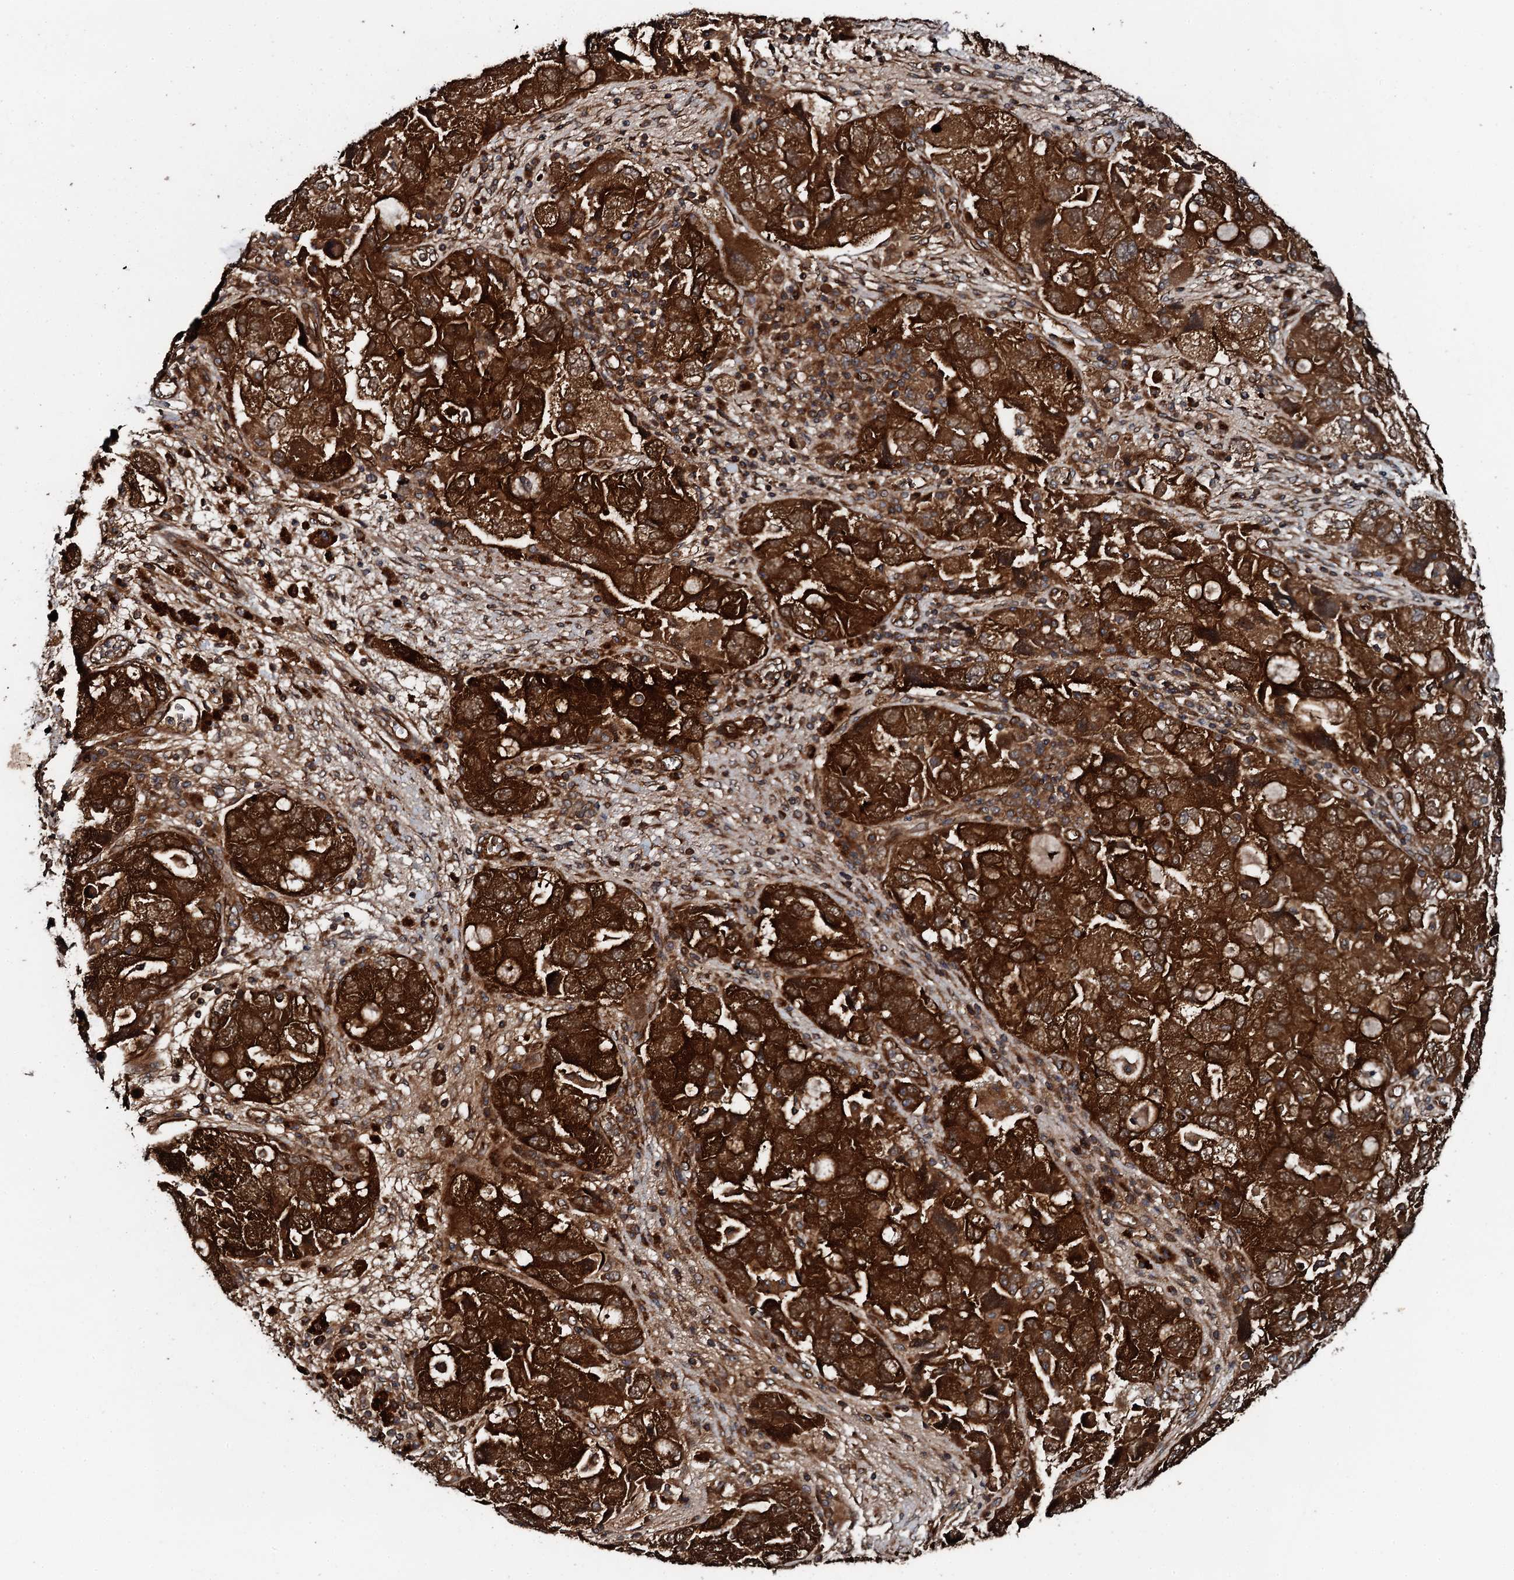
{"staining": {"intensity": "strong", "quantity": ">75%", "location": "cytoplasmic/membranous"}, "tissue": "ovarian cancer", "cell_type": "Tumor cells", "image_type": "cancer", "snomed": [{"axis": "morphology", "description": "Carcinoma, NOS"}, {"axis": "morphology", "description": "Cystadenocarcinoma, serous, NOS"}, {"axis": "topography", "description": "Ovary"}], "caption": "Ovarian serous cystadenocarcinoma was stained to show a protein in brown. There is high levels of strong cytoplasmic/membranous staining in approximately >75% of tumor cells.", "gene": "FLYWCH1", "patient": {"sex": "female", "age": 69}}